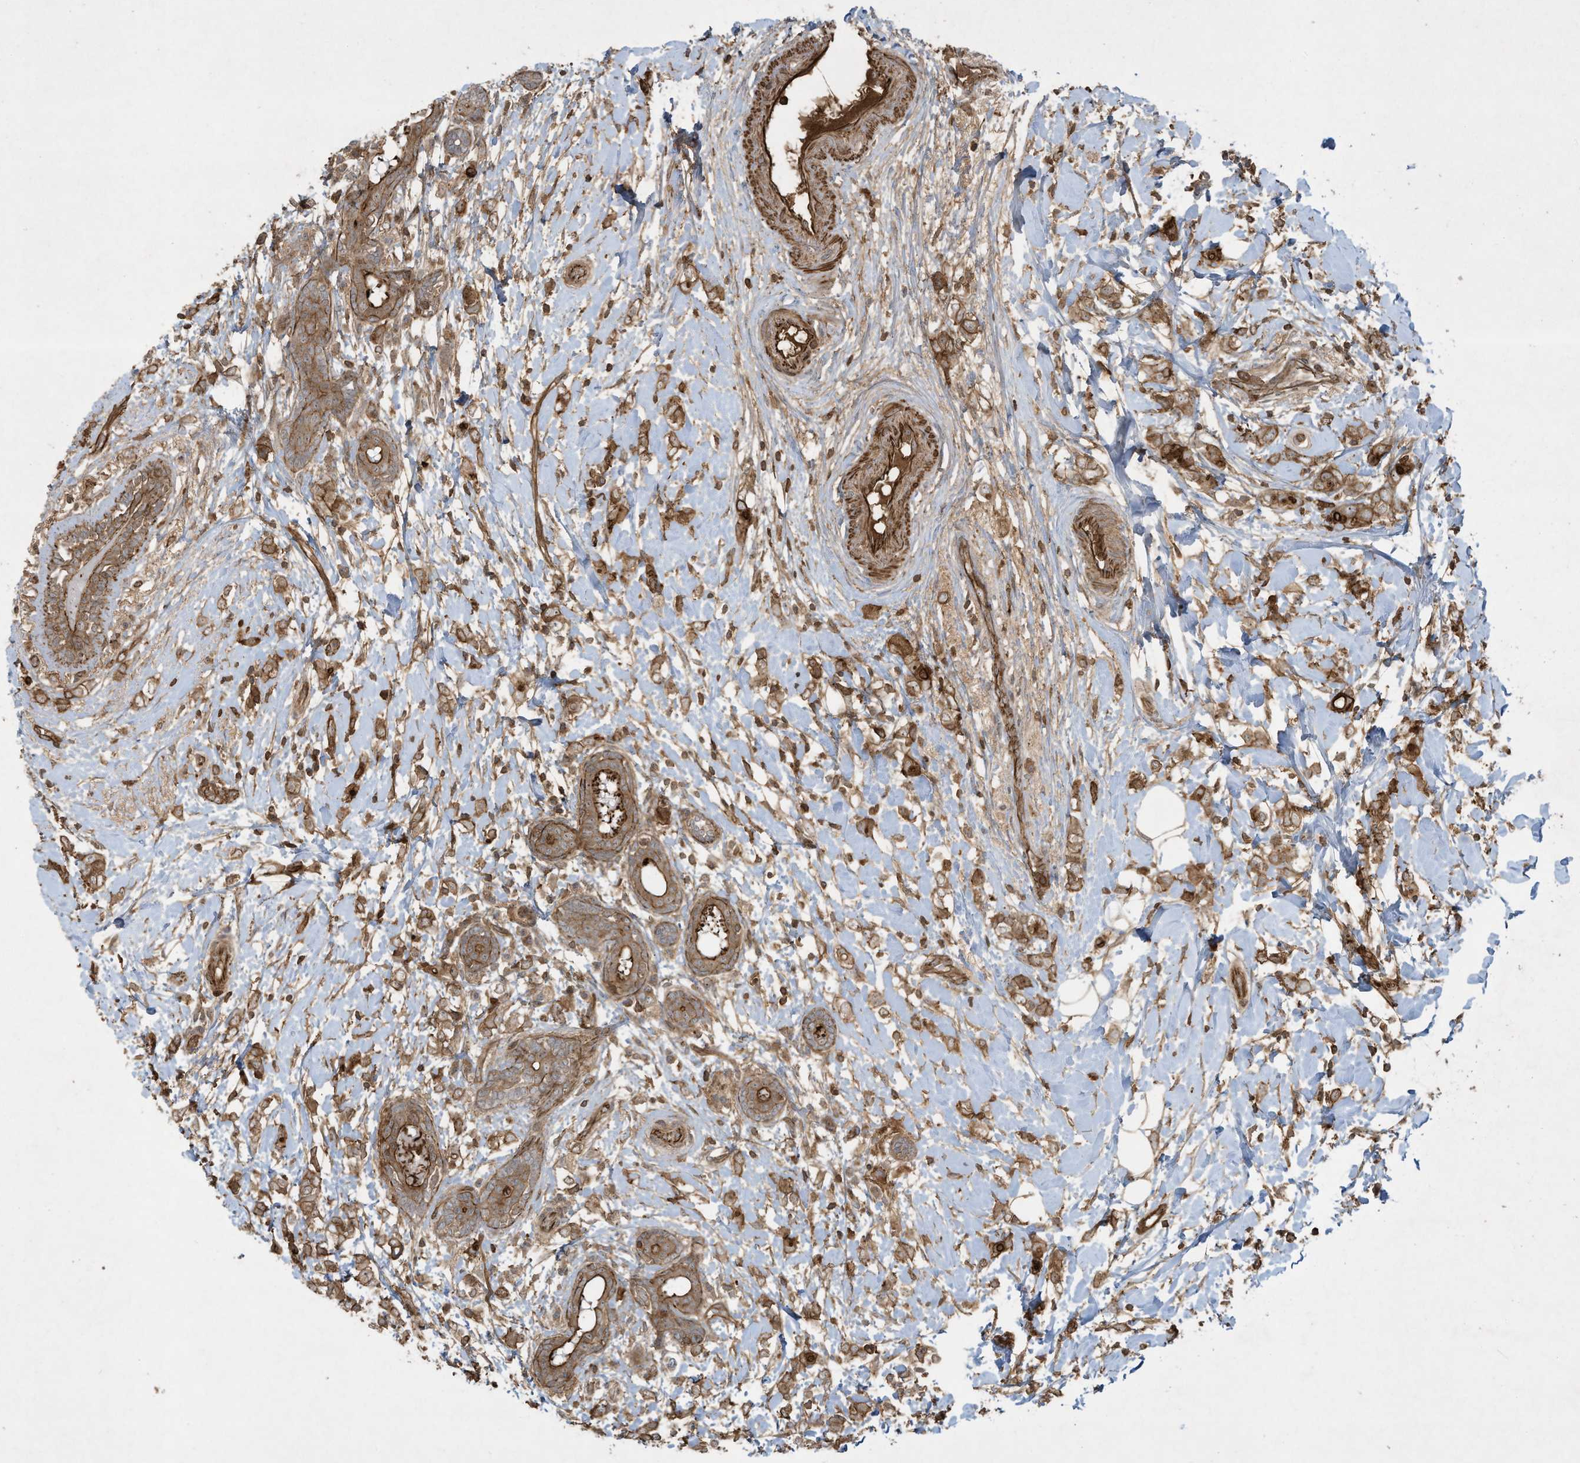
{"staining": {"intensity": "moderate", "quantity": ">75%", "location": "cytoplasmic/membranous"}, "tissue": "breast cancer", "cell_type": "Tumor cells", "image_type": "cancer", "snomed": [{"axis": "morphology", "description": "Normal tissue, NOS"}, {"axis": "morphology", "description": "Lobular carcinoma"}, {"axis": "topography", "description": "Breast"}], "caption": "Breast cancer stained with DAB (3,3'-diaminobenzidine) IHC shows medium levels of moderate cytoplasmic/membranous staining in approximately >75% of tumor cells.", "gene": "DDIT4", "patient": {"sex": "female", "age": 47}}